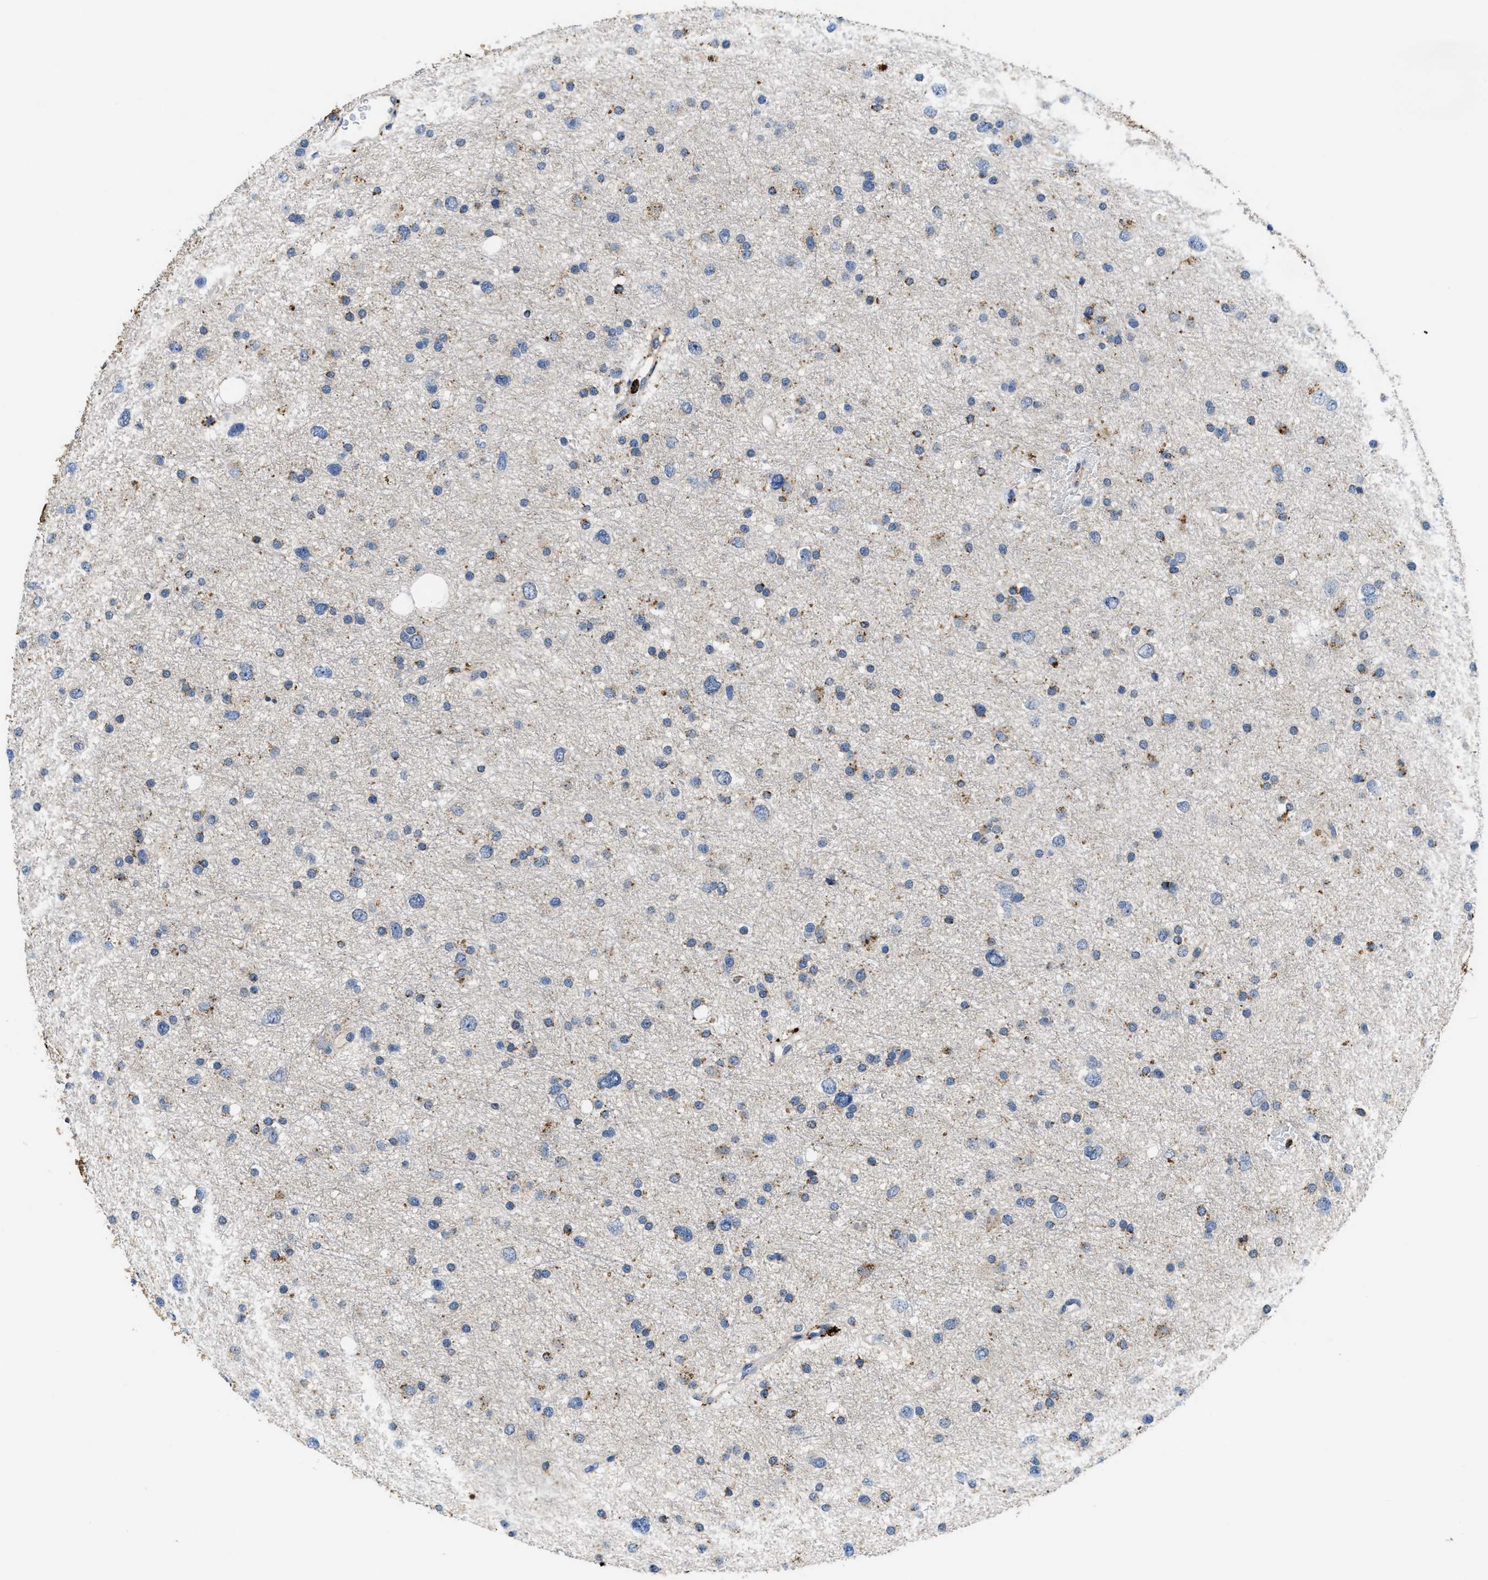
{"staining": {"intensity": "weak", "quantity": "<25%", "location": "cytoplasmic/membranous"}, "tissue": "glioma", "cell_type": "Tumor cells", "image_type": "cancer", "snomed": [{"axis": "morphology", "description": "Glioma, malignant, Low grade"}, {"axis": "topography", "description": "Brain"}], "caption": "DAB (3,3'-diaminobenzidine) immunohistochemical staining of human malignant glioma (low-grade) displays no significant expression in tumor cells. The staining was performed using DAB to visualize the protein expression in brown, while the nuclei were stained in blue with hematoxylin (Magnification: 20x).", "gene": "BMPR2", "patient": {"sex": "female", "age": 37}}